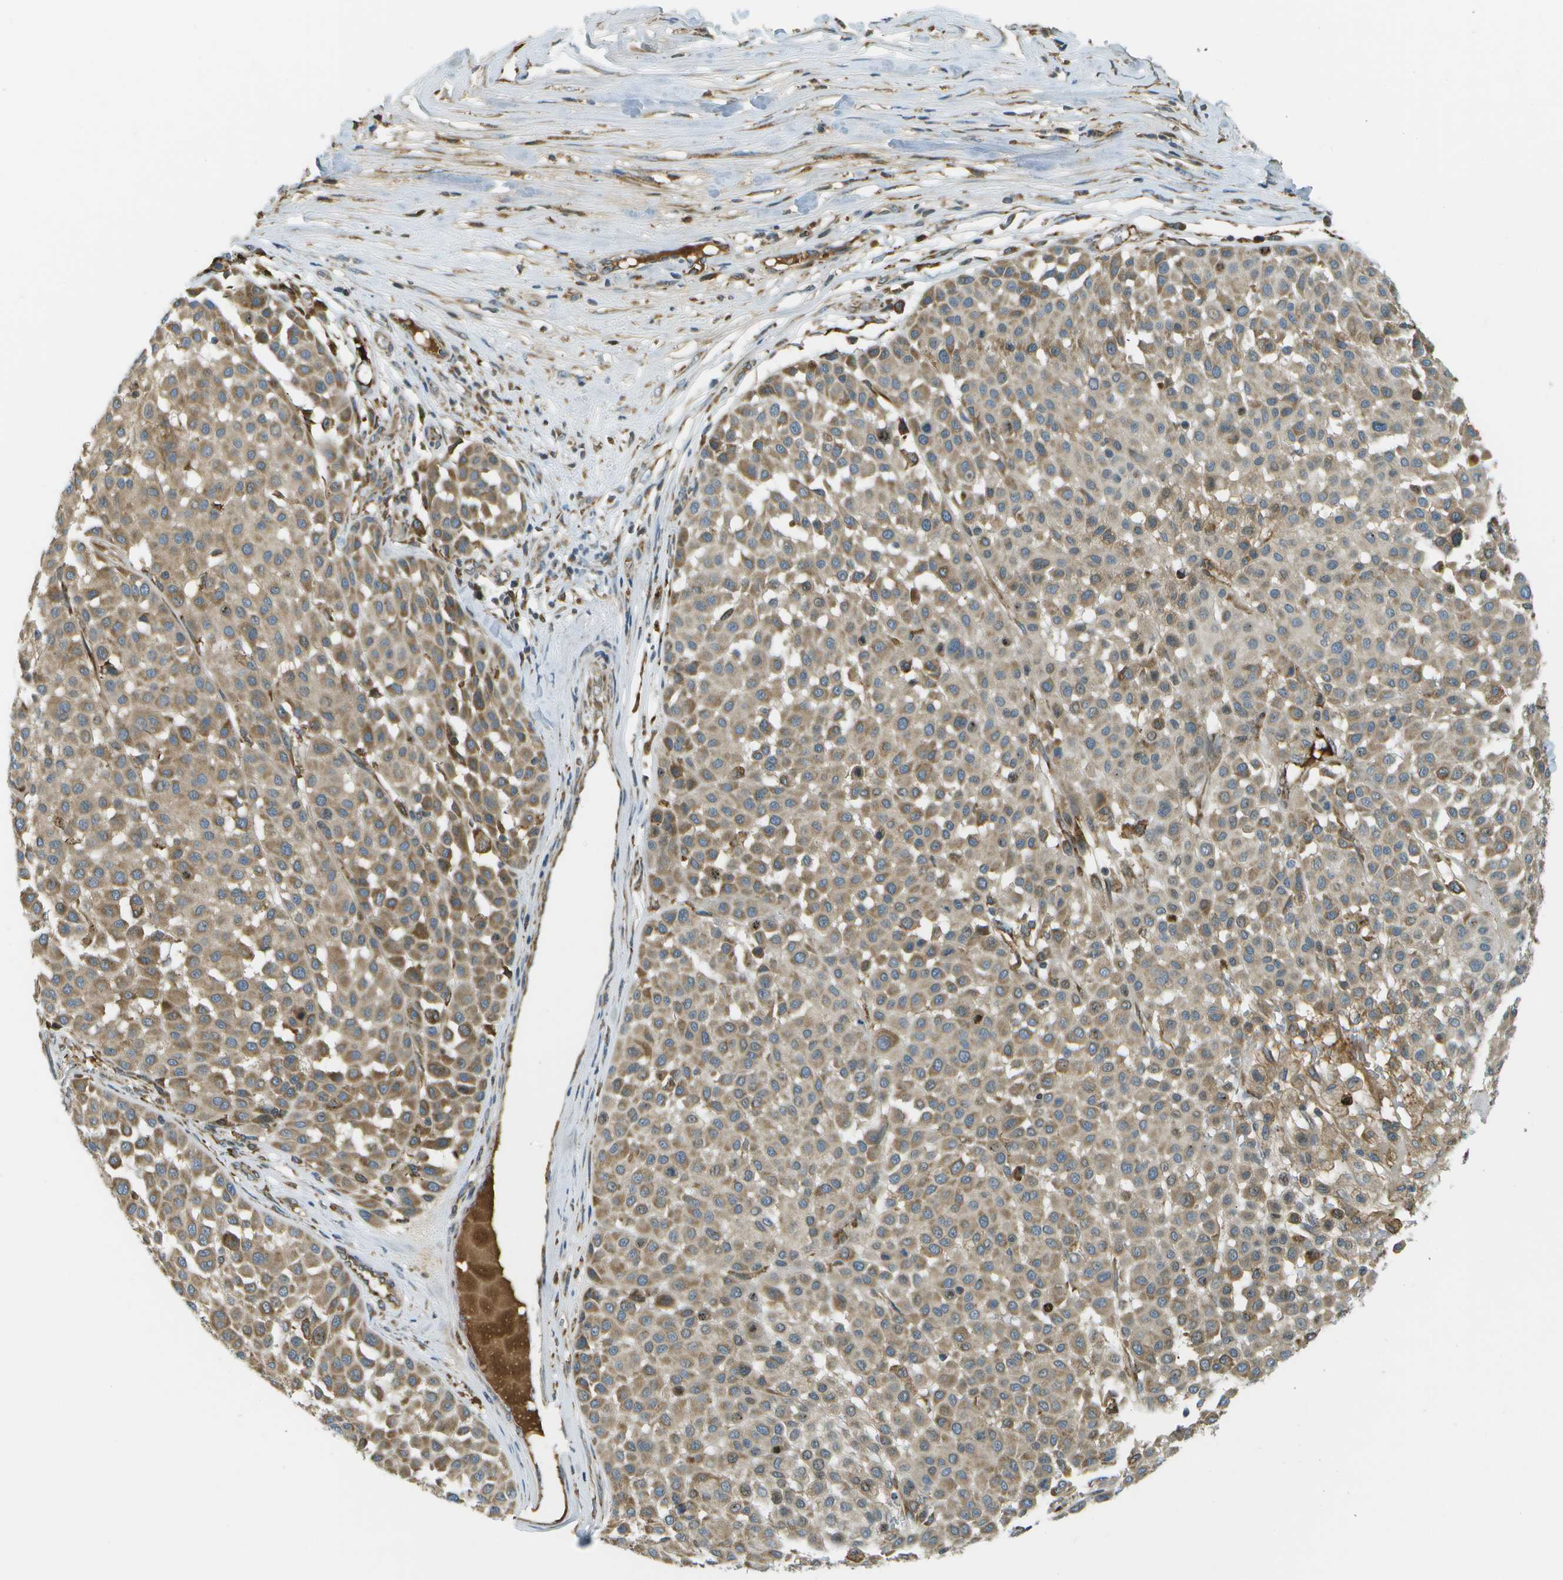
{"staining": {"intensity": "moderate", "quantity": ">75%", "location": "cytoplasmic/membranous"}, "tissue": "melanoma", "cell_type": "Tumor cells", "image_type": "cancer", "snomed": [{"axis": "morphology", "description": "Malignant melanoma, Metastatic site"}, {"axis": "topography", "description": "Soft tissue"}], "caption": "Tumor cells exhibit moderate cytoplasmic/membranous positivity in approximately >75% of cells in malignant melanoma (metastatic site).", "gene": "USP30", "patient": {"sex": "male", "age": 41}}